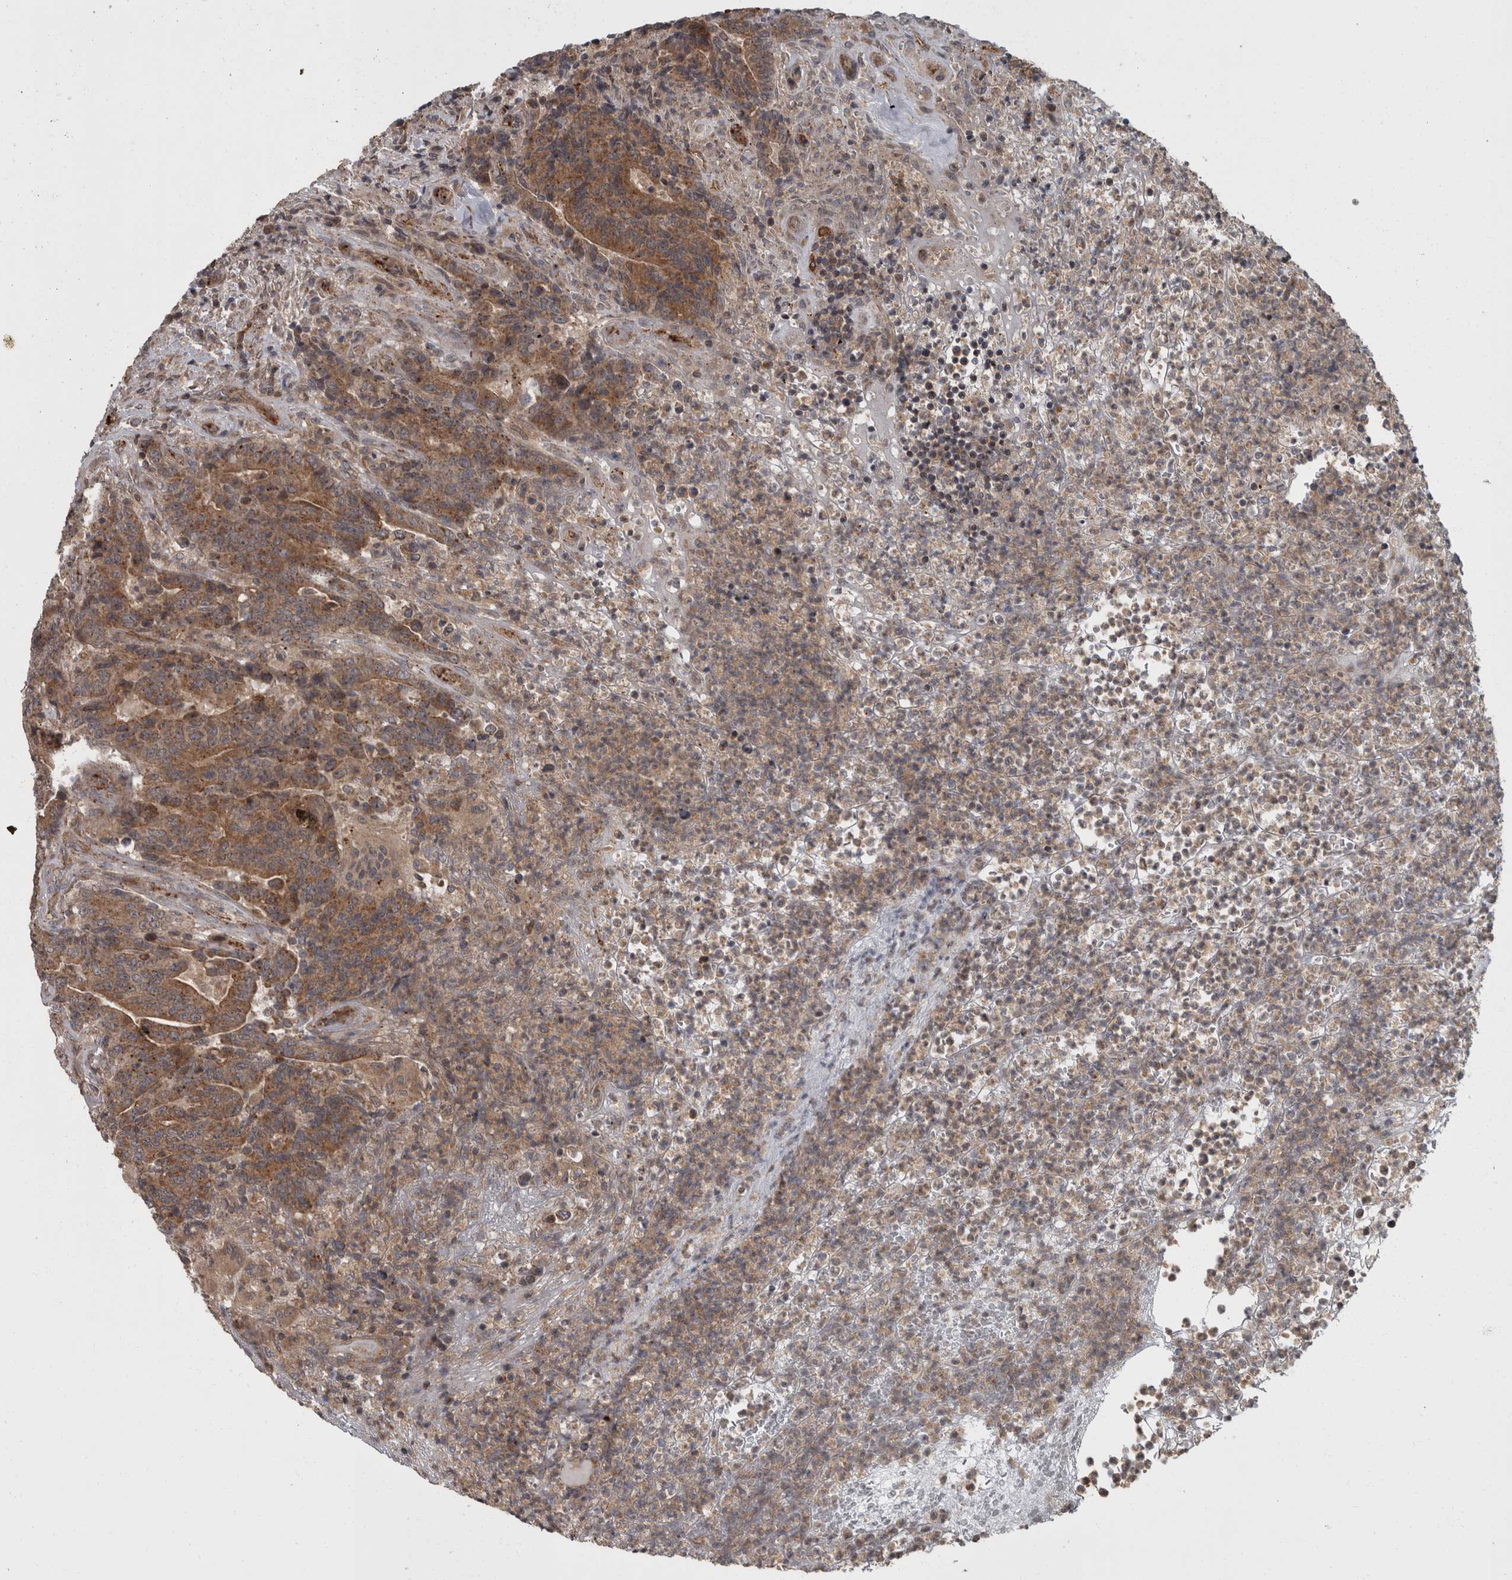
{"staining": {"intensity": "moderate", "quantity": ">75%", "location": "cytoplasmic/membranous"}, "tissue": "colorectal cancer", "cell_type": "Tumor cells", "image_type": "cancer", "snomed": [{"axis": "morphology", "description": "Normal tissue, NOS"}, {"axis": "morphology", "description": "Adenocarcinoma, NOS"}, {"axis": "topography", "description": "Colon"}], "caption": "Human colorectal adenocarcinoma stained for a protein (brown) demonstrates moderate cytoplasmic/membranous positive expression in approximately >75% of tumor cells.", "gene": "VEGFD", "patient": {"sex": "female", "age": 75}}